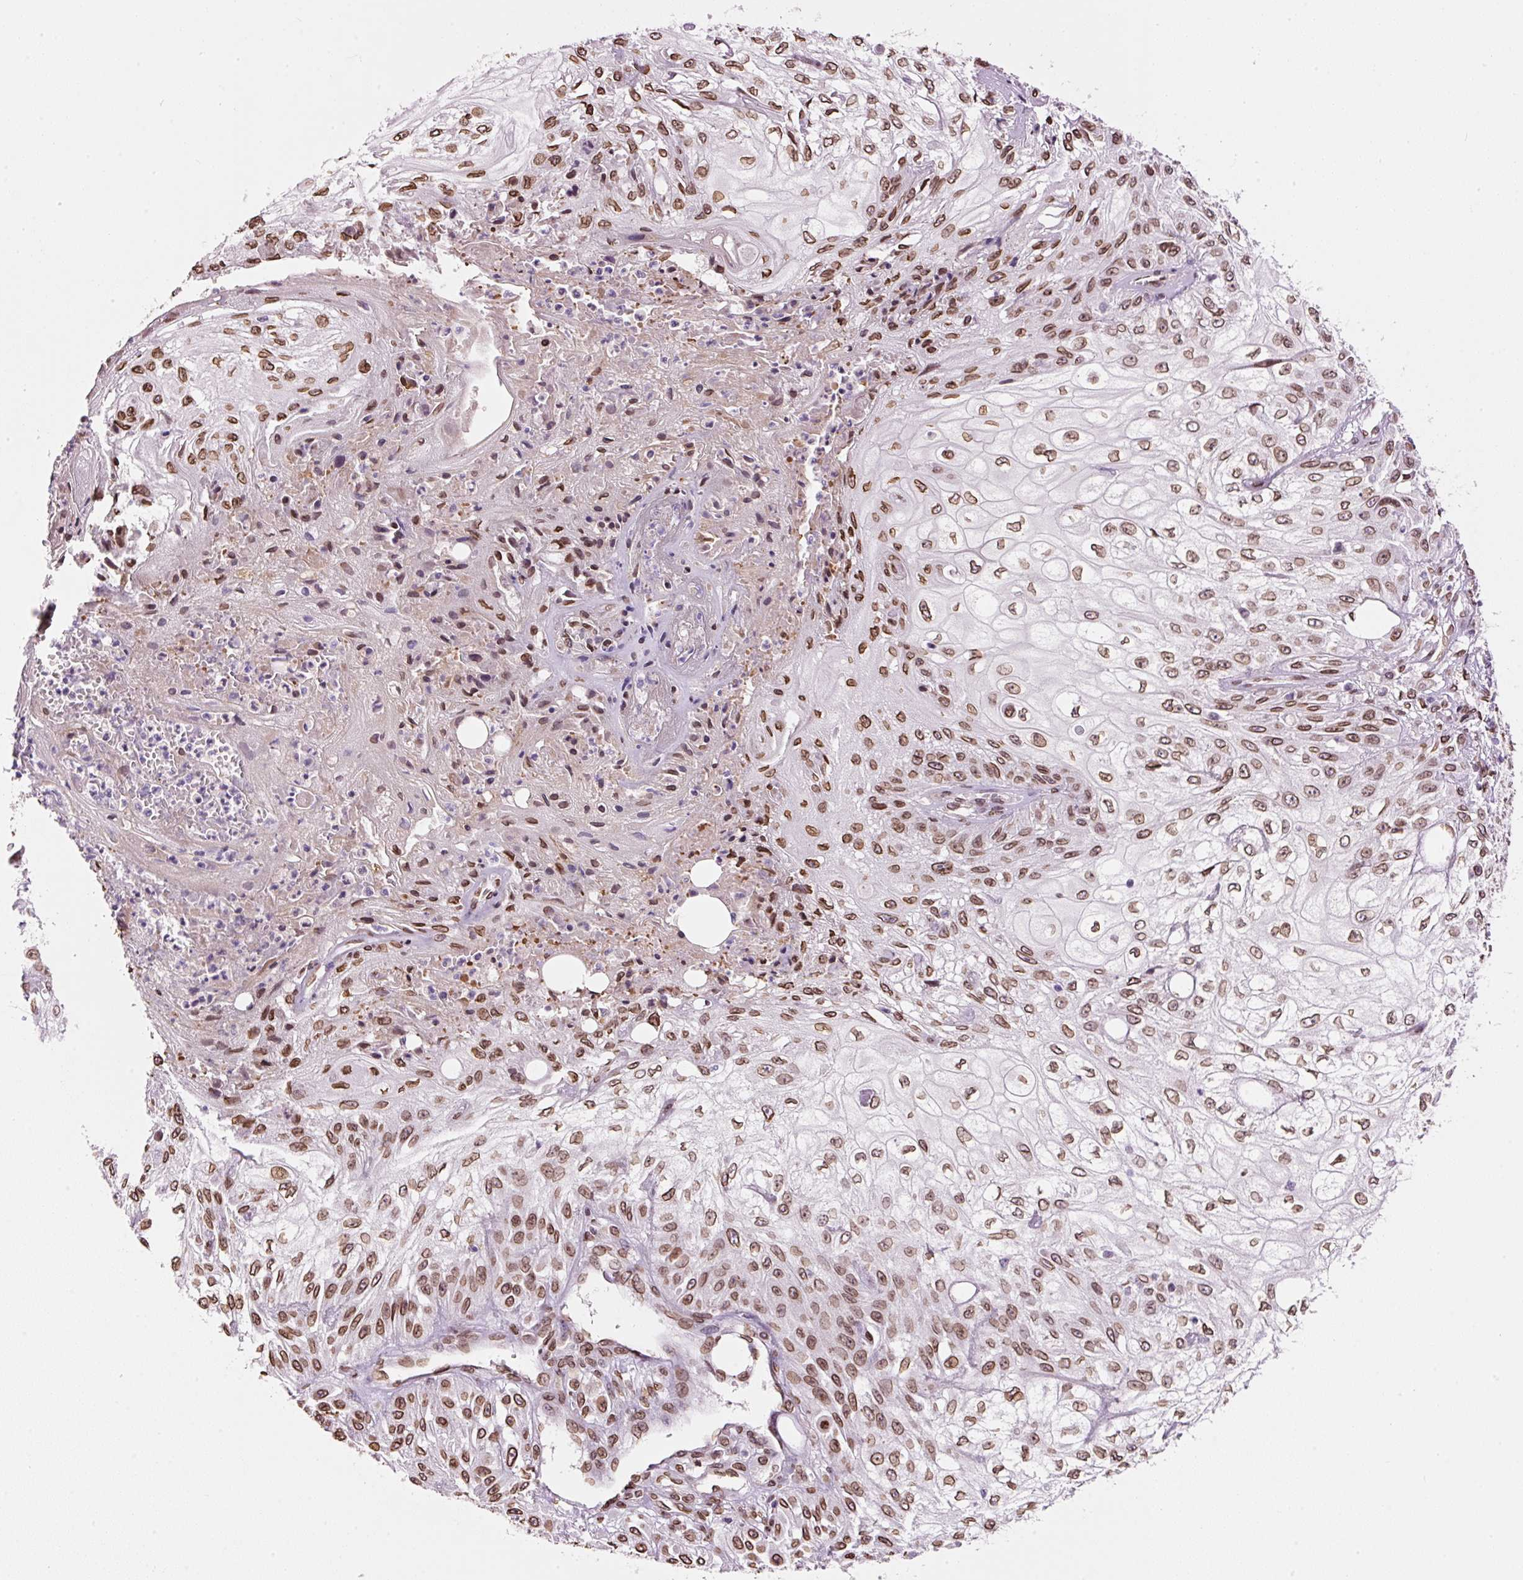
{"staining": {"intensity": "moderate", "quantity": ">75%", "location": "cytoplasmic/membranous,nuclear"}, "tissue": "skin cancer", "cell_type": "Tumor cells", "image_type": "cancer", "snomed": [{"axis": "morphology", "description": "Squamous cell carcinoma, NOS"}, {"axis": "morphology", "description": "Squamous cell carcinoma, metastatic, NOS"}, {"axis": "topography", "description": "Skin"}, {"axis": "topography", "description": "Lymph node"}], "caption": "Protein expression analysis of skin squamous cell carcinoma demonstrates moderate cytoplasmic/membranous and nuclear positivity in about >75% of tumor cells.", "gene": "ZNF224", "patient": {"sex": "male", "age": 75}}